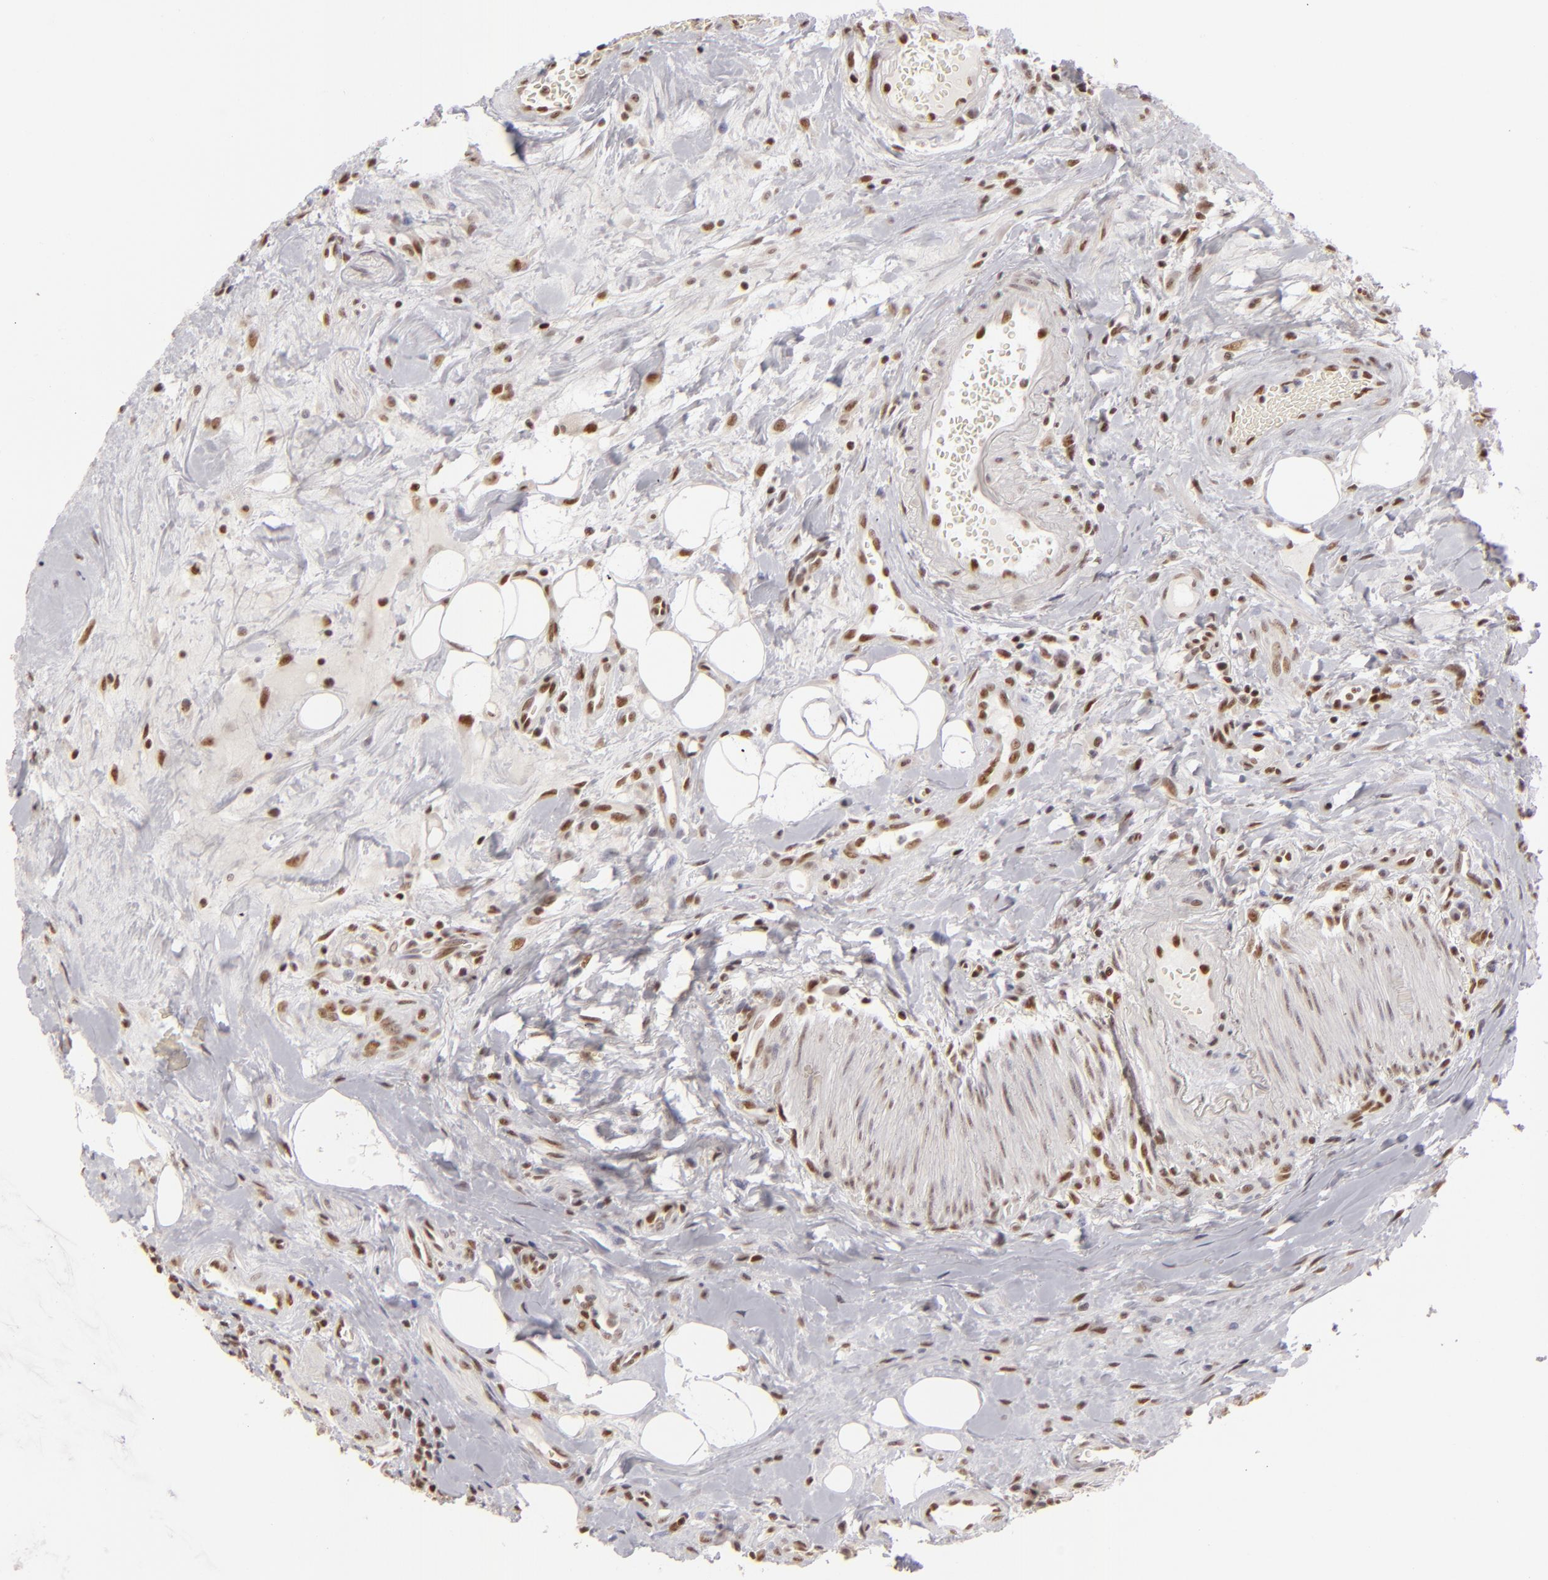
{"staining": {"intensity": "moderate", "quantity": ">75%", "location": "nuclear"}, "tissue": "colorectal cancer", "cell_type": "Tumor cells", "image_type": "cancer", "snomed": [{"axis": "morphology", "description": "Adenocarcinoma, NOS"}, {"axis": "topography", "description": "Colon"}], "caption": "Protein expression analysis of human colorectal cancer reveals moderate nuclear positivity in about >75% of tumor cells.", "gene": "DAXX", "patient": {"sex": "male", "age": 54}}